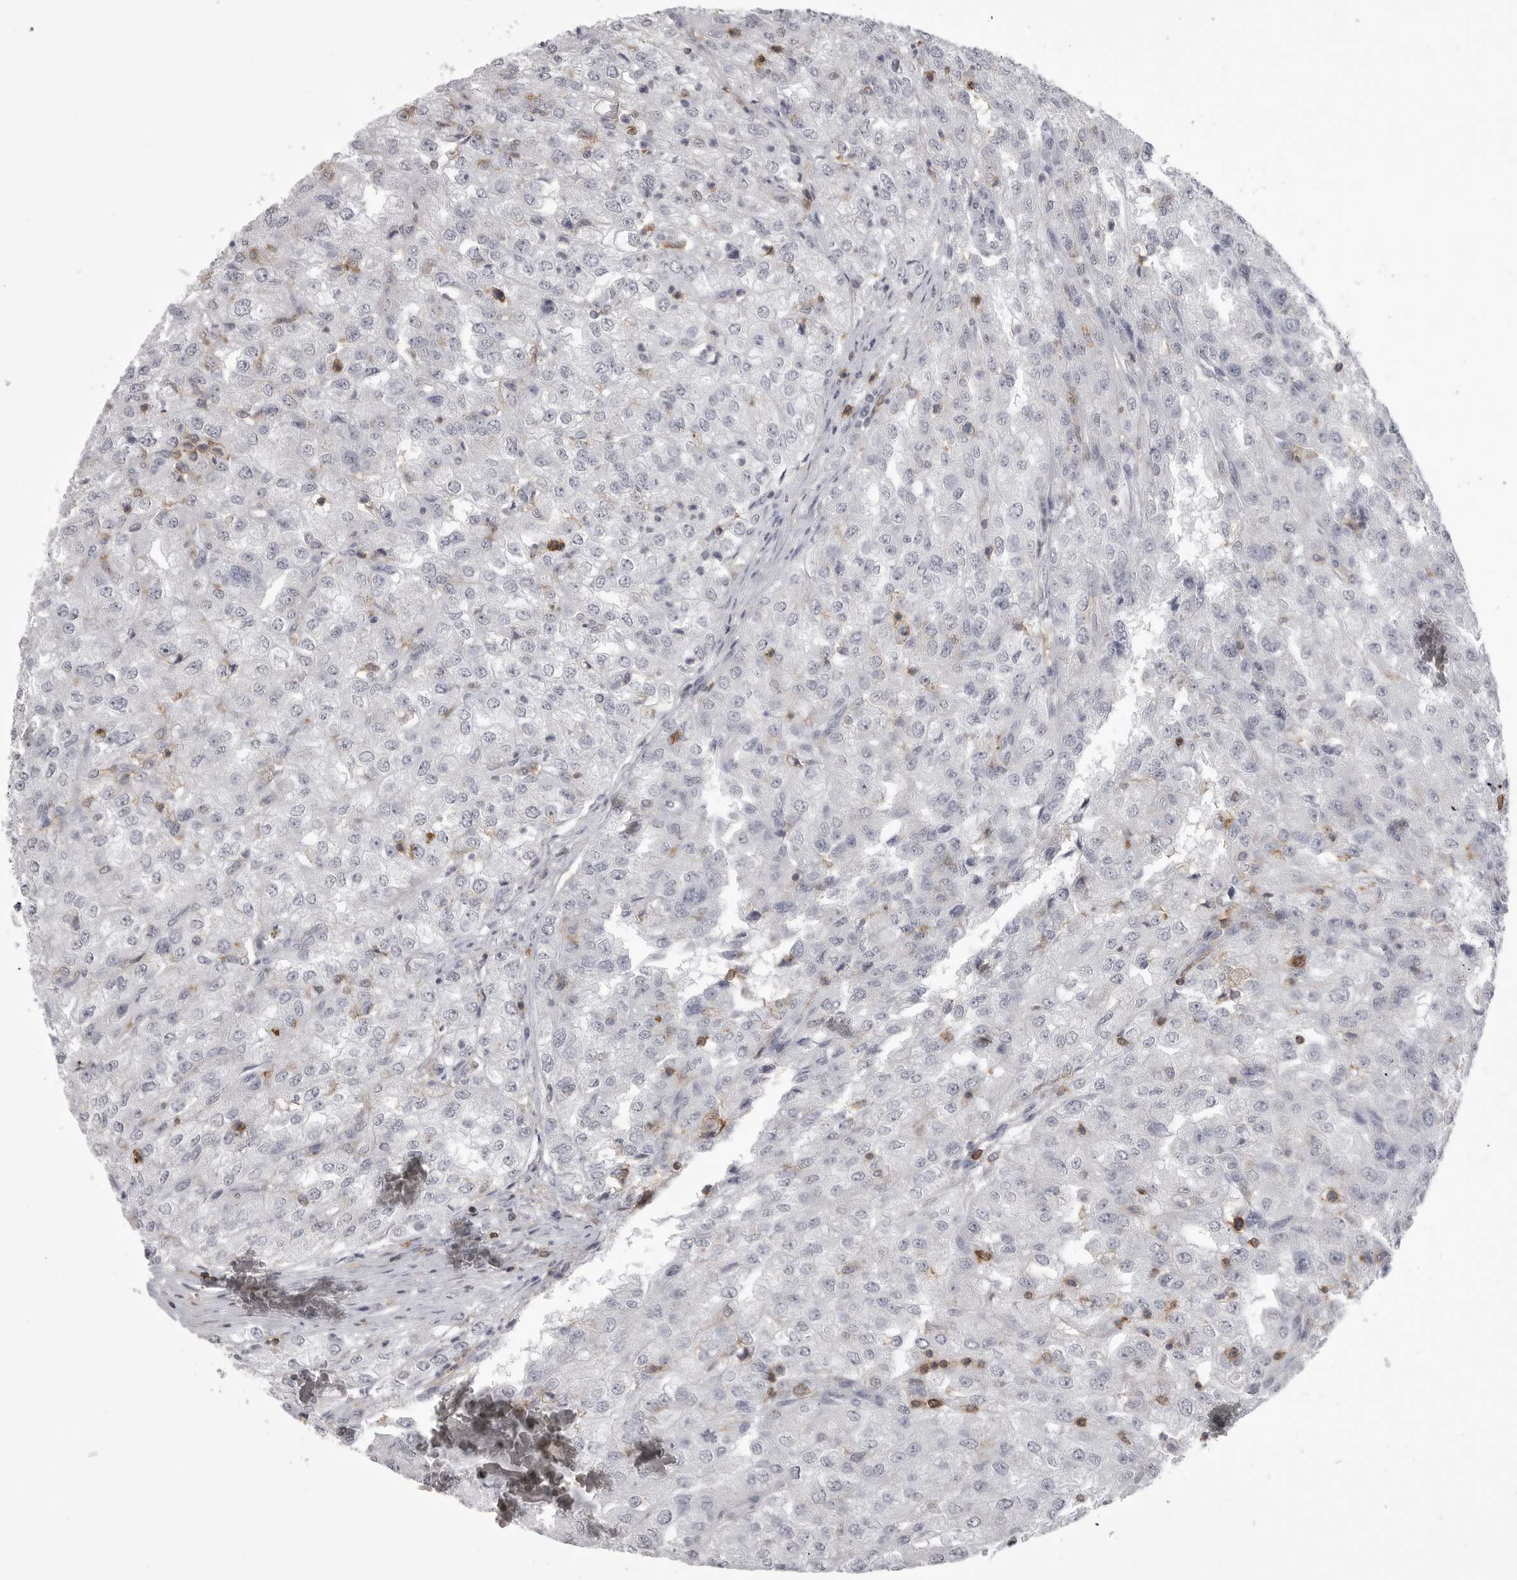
{"staining": {"intensity": "negative", "quantity": "none", "location": "none"}, "tissue": "renal cancer", "cell_type": "Tumor cells", "image_type": "cancer", "snomed": [{"axis": "morphology", "description": "Adenocarcinoma, NOS"}, {"axis": "topography", "description": "Kidney"}], "caption": "This histopathology image is of renal adenocarcinoma stained with immunohistochemistry to label a protein in brown with the nuclei are counter-stained blue. There is no staining in tumor cells.", "gene": "ITGAL", "patient": {"sex": "female", "age": 54}}